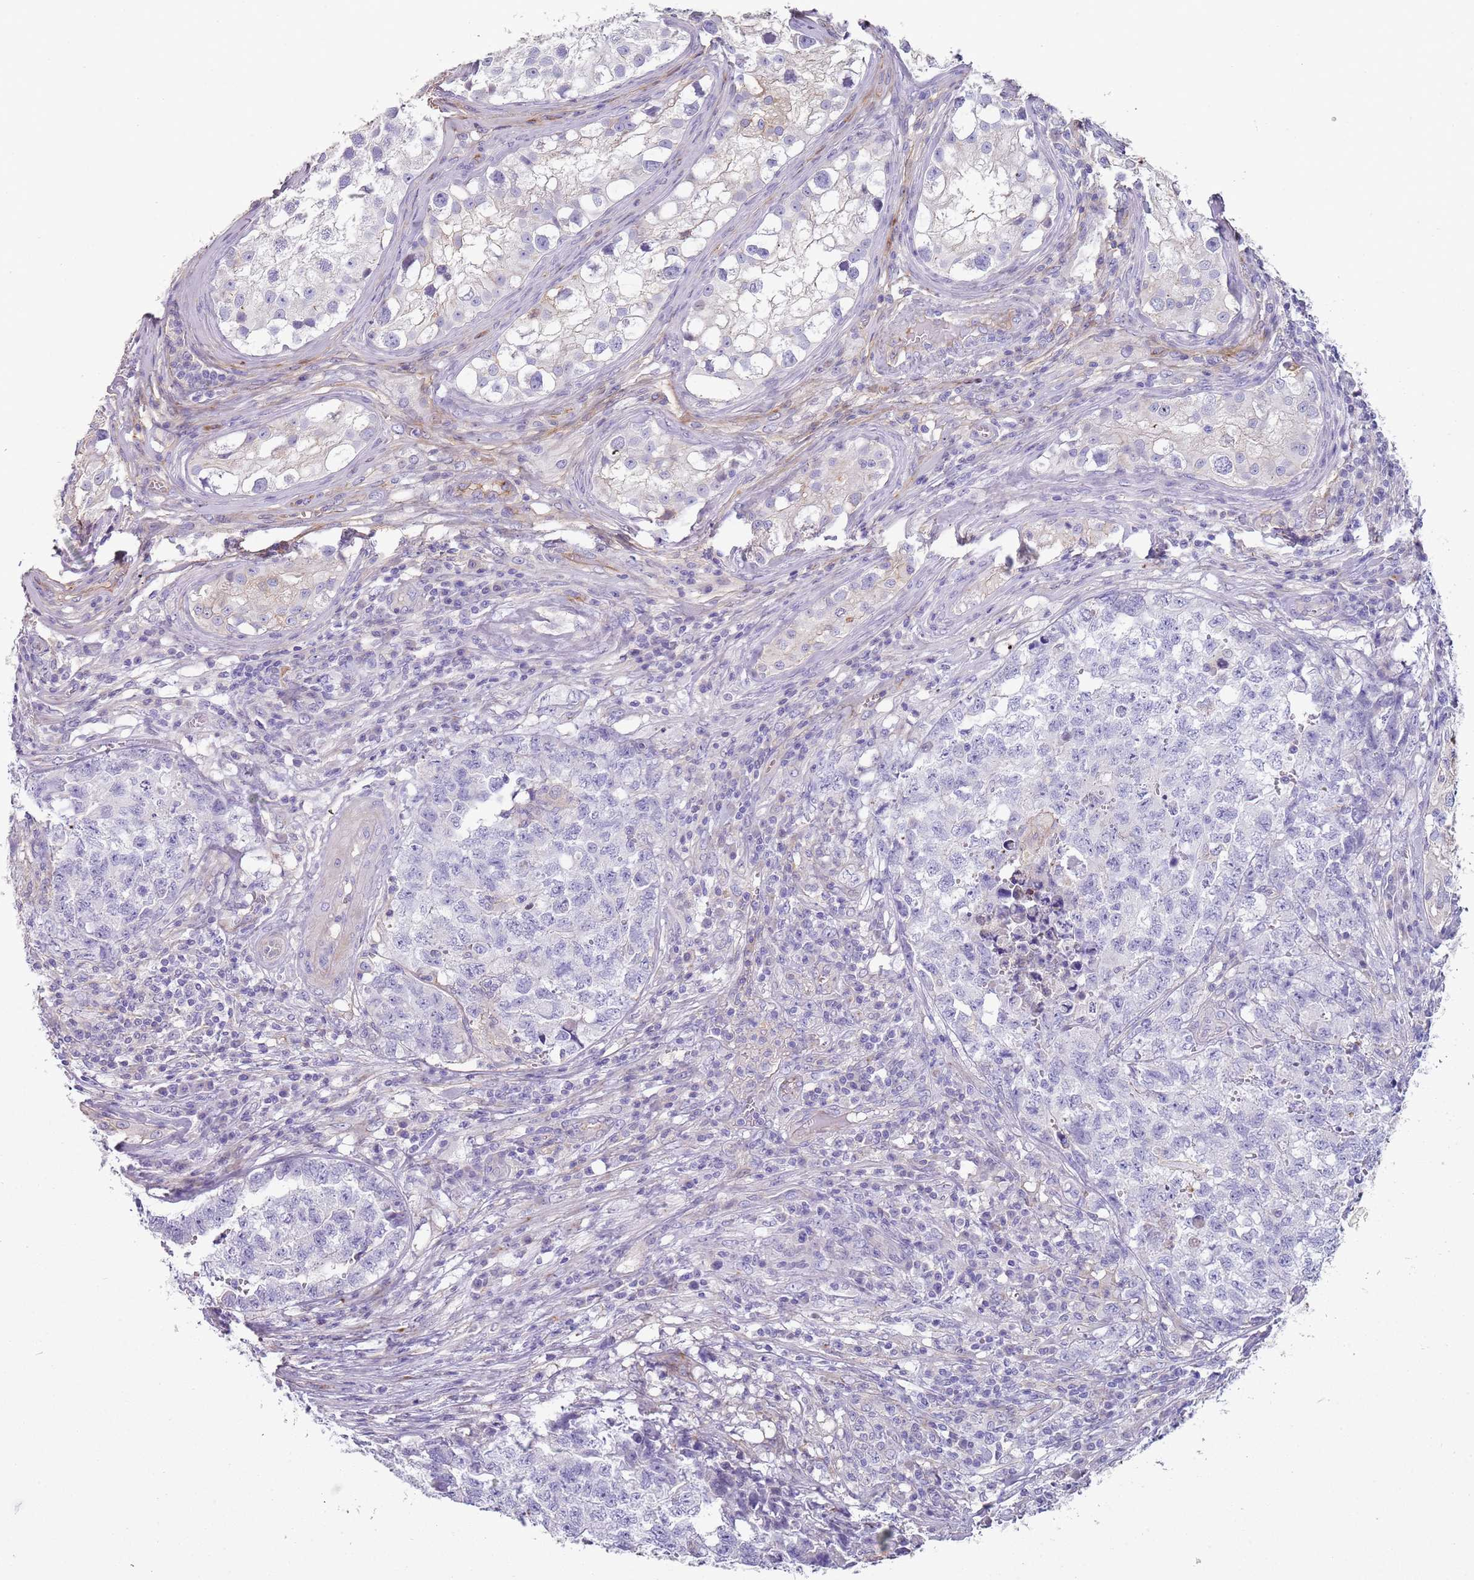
{"staining": {"intensity": "negative", "quantity": "none", "location": "none"}, "tissue": "testis cancer", "cell_type": "Tumor cells", "image_type": "cancer", "snomed": [{"axis": "morphology", "description": "Carcinoma, Embryonal, NOS"}, {"axis": "topography", "description": "Testis"}], "caption": "High power microscopy photomicrograph of an immunohistochemistry (IHC) photomicrograph of embryonal carcinoma (testis), revealing no significant positivity in tumor cells.", "gene": "NBPF3", "patient": {"sex": "male", "age": 31}}